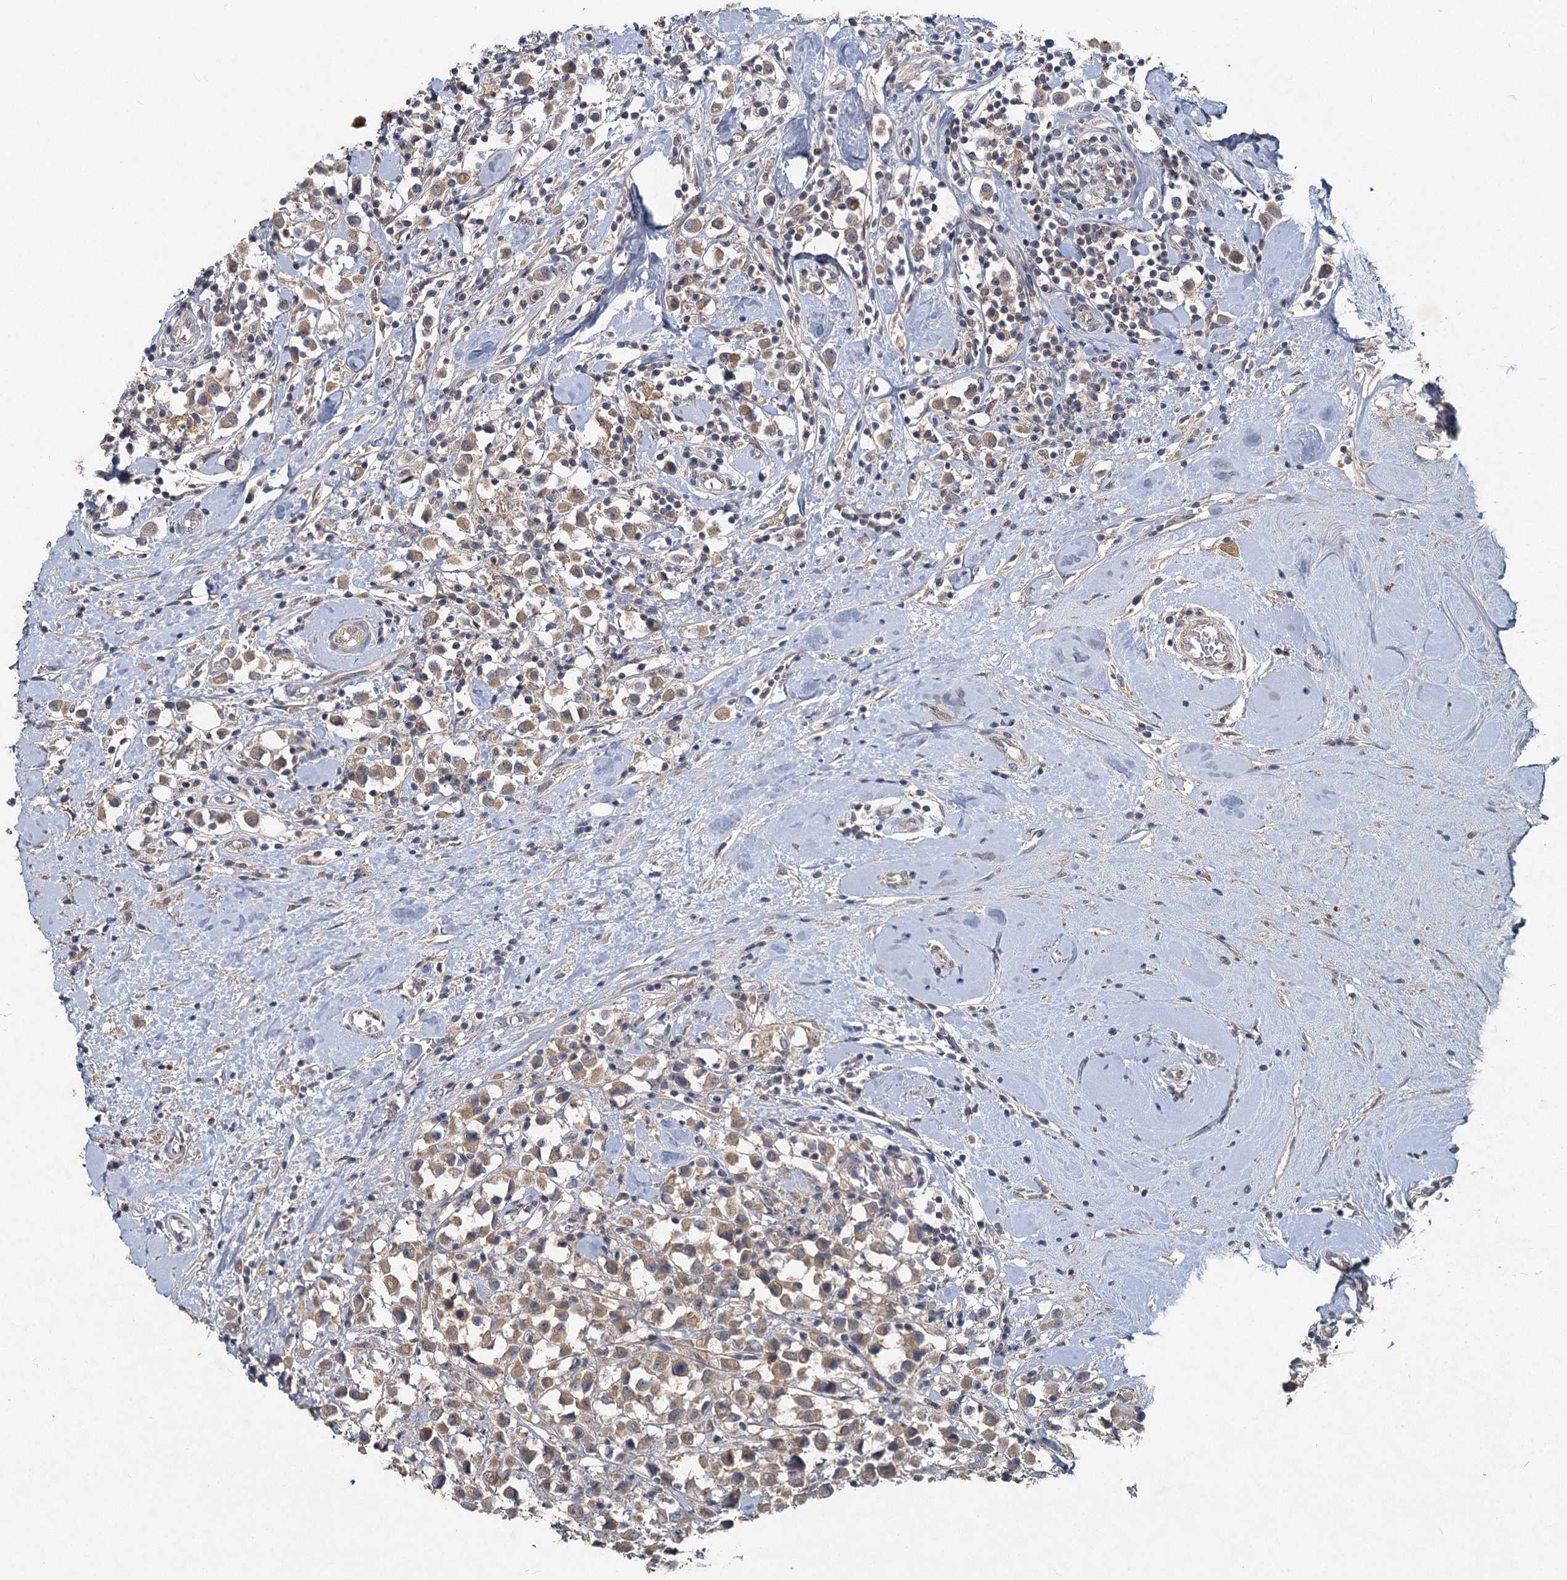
{"staining": {"intensity": "weak", "quantity": ">75%", "location": "cytoplasmic/membranous"}, "tissue": "breast cancer", "cell_type": "Tumor cells", "image_type": "cancer", "snomed": [{"axis": "morphology", "description": "Duct carcinoma"}, {"axis": "topography", "description": "Breast"}], "caption": "Protein expression analysis of human breast cancer (intraductal carcinoma) reveals weak cytoplasmic/membranous positivity in approximately >75% of tumor cells.", "gene": "HERC3", "patient": {"sex": "female", "age": 61}}